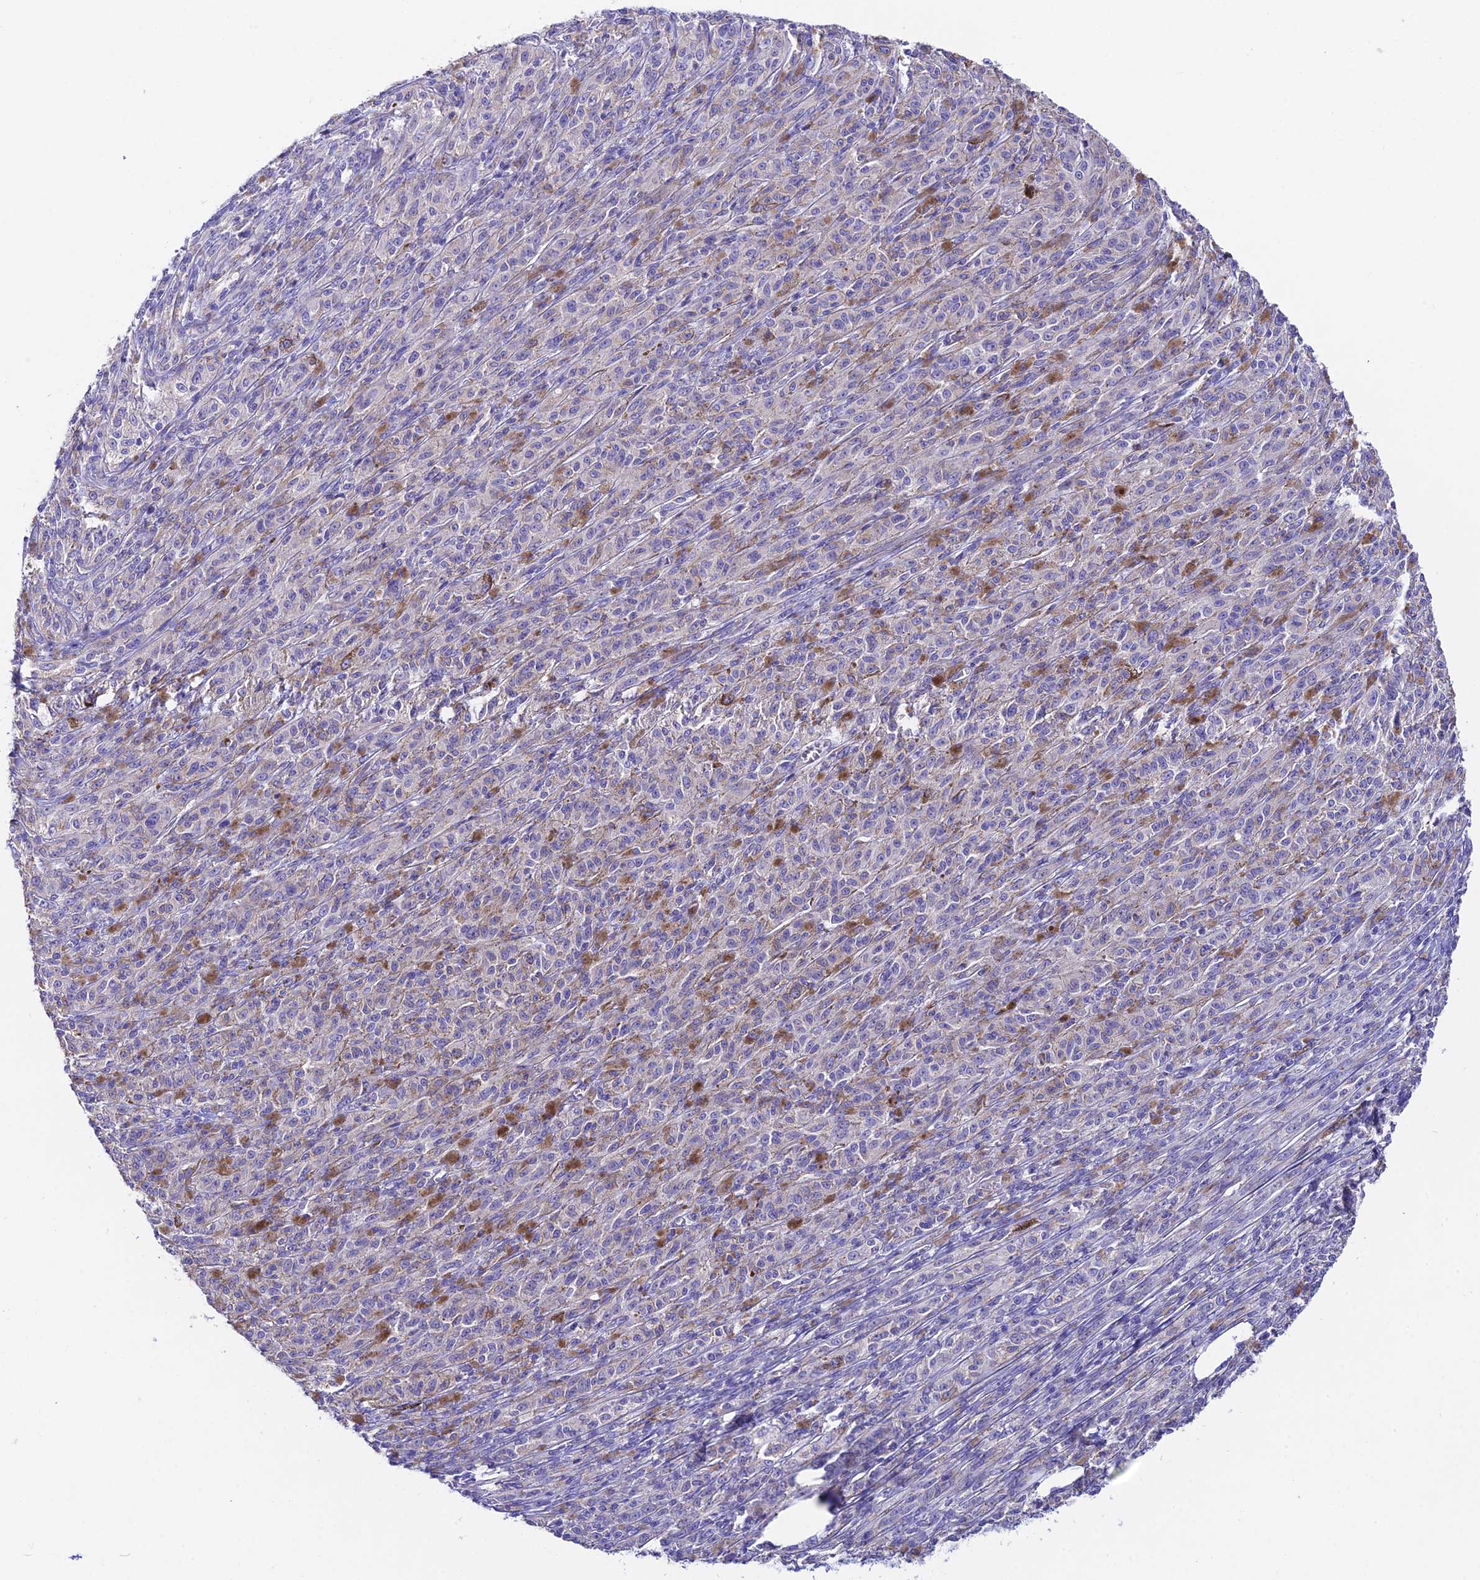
{"staining": {"intensity": "negative", "quantity": "none", "location": "none"}, "tissue": "melanoma", "cell_type": "Tumor cells", "image_type": "cancer", "snomed": [{"axis": "morphology", "description": "Malignant melanoma, NOS"}, {"axis": "topography", "description": "Skin"}], "caption": "Tumor cells are negative for brown protein staining in melanoma.", "gene": "QRFP", "patient": {"sex": "female", "age": 52}}